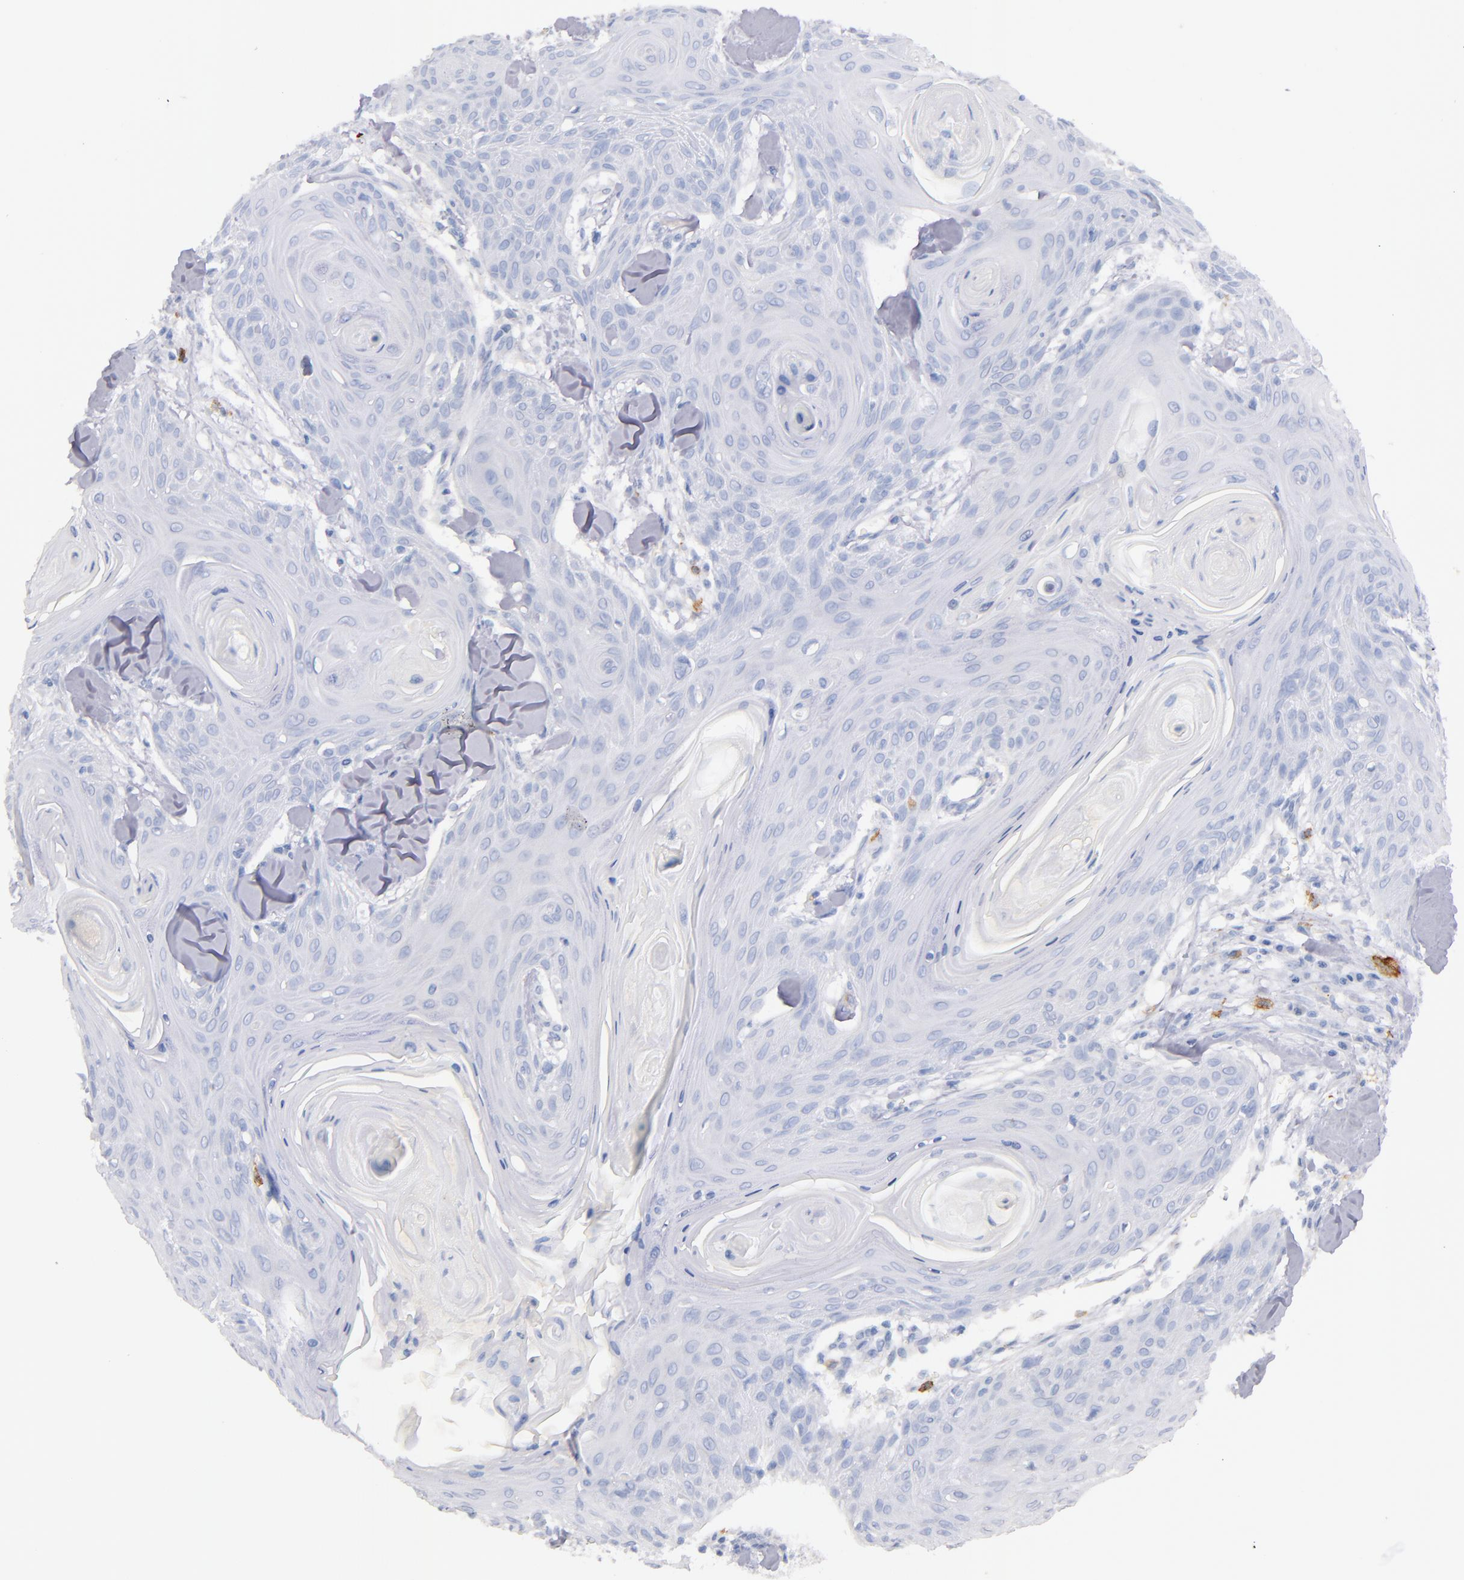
{"staining": {"intensity": "negative", "quantity": "none", "location": "none"}, "tissue": "head and neck cancer", "cell_type": "Tumor cells", "image_type": "cancer", "snomed": [{"axis": "morphology", "description": "Squamous cell carcinoma, NOS"}, {"axis": "morphology", "description": "Squamous cell carcinoma, metastatic, NOS"}, {"axis": "topography", "description": "Lymph node"}, {"axis": "topography", "description": "Salivary gland"}, {"axis": "topography", "description": "Head-Neck"}], "caption": "Immunohistochemistry (IHC) histopathology image of neoplastic tissue: human head and neck cancer (metastatic squamous cell carcinoma) stained with DAB (3,3'-diaminobenzidine) displays no significant protein expression in tumor cells. The staining is performed using DAB brown chromogen with nuclei counter-stained in using hematoxylin.", "gene": "KIT", "patient": {"sex": "female", "age": 74}}